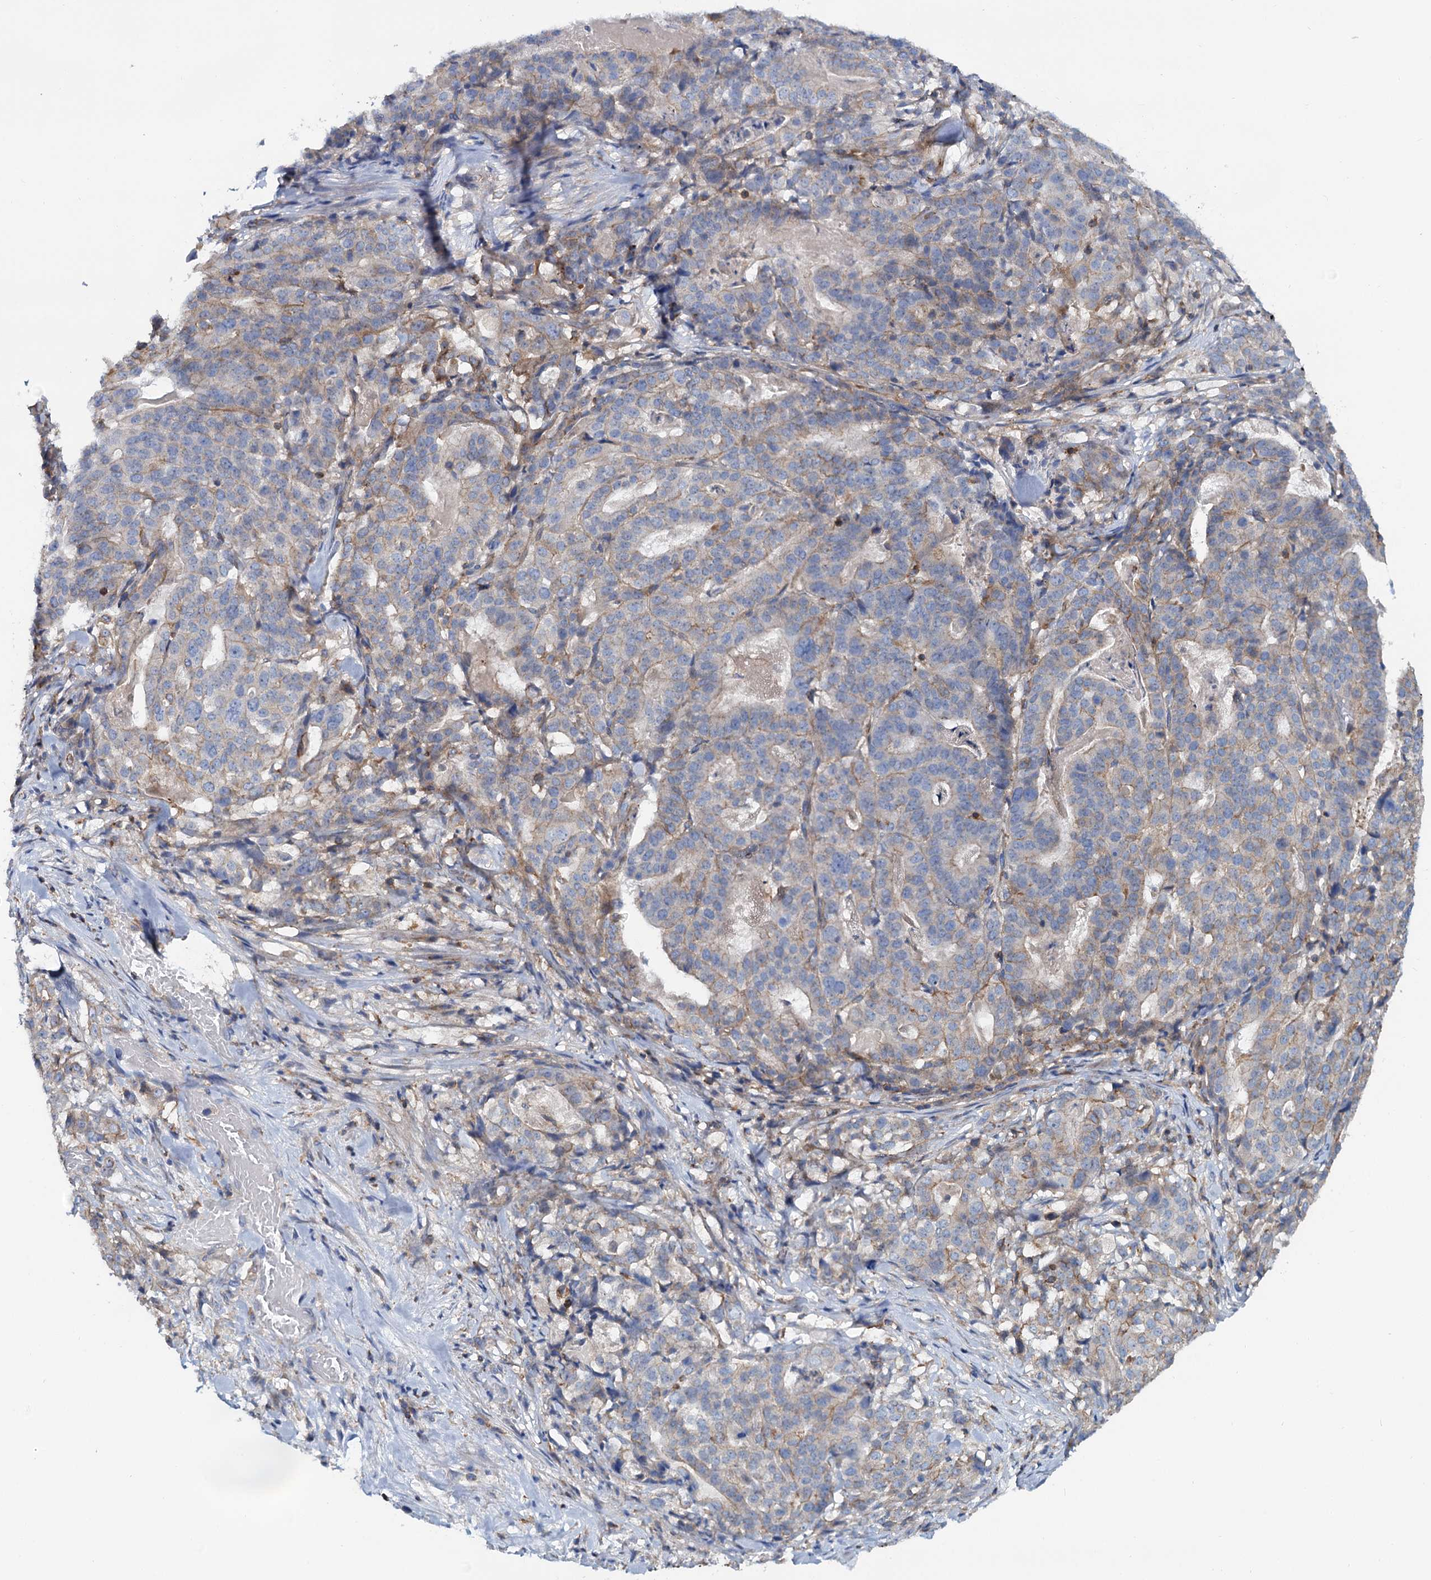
{"staining": {"intensity": "weak", "quantity": "25%-75%", "location": "cytoplasmic/membranous"}, "tissue": "stomach cancer", "cell_type": "Tumor cells", "image_type": "cancer", "snomed": [{"axis": "morphology", "description": "Adenocarcinoma, NOS"}, {"axis": "topography", "description": "Stomach"}], "caption": "DAB (3,3'-diaminobenzidine) immunohistochemical staining of human stomach adenocarcinoma reveals weak cytoplasmic/membranous protein expression in about 25%-75% of tumor cells.", "gene": "LRCH4", "patient": {"sex": "male", "age": 48}}